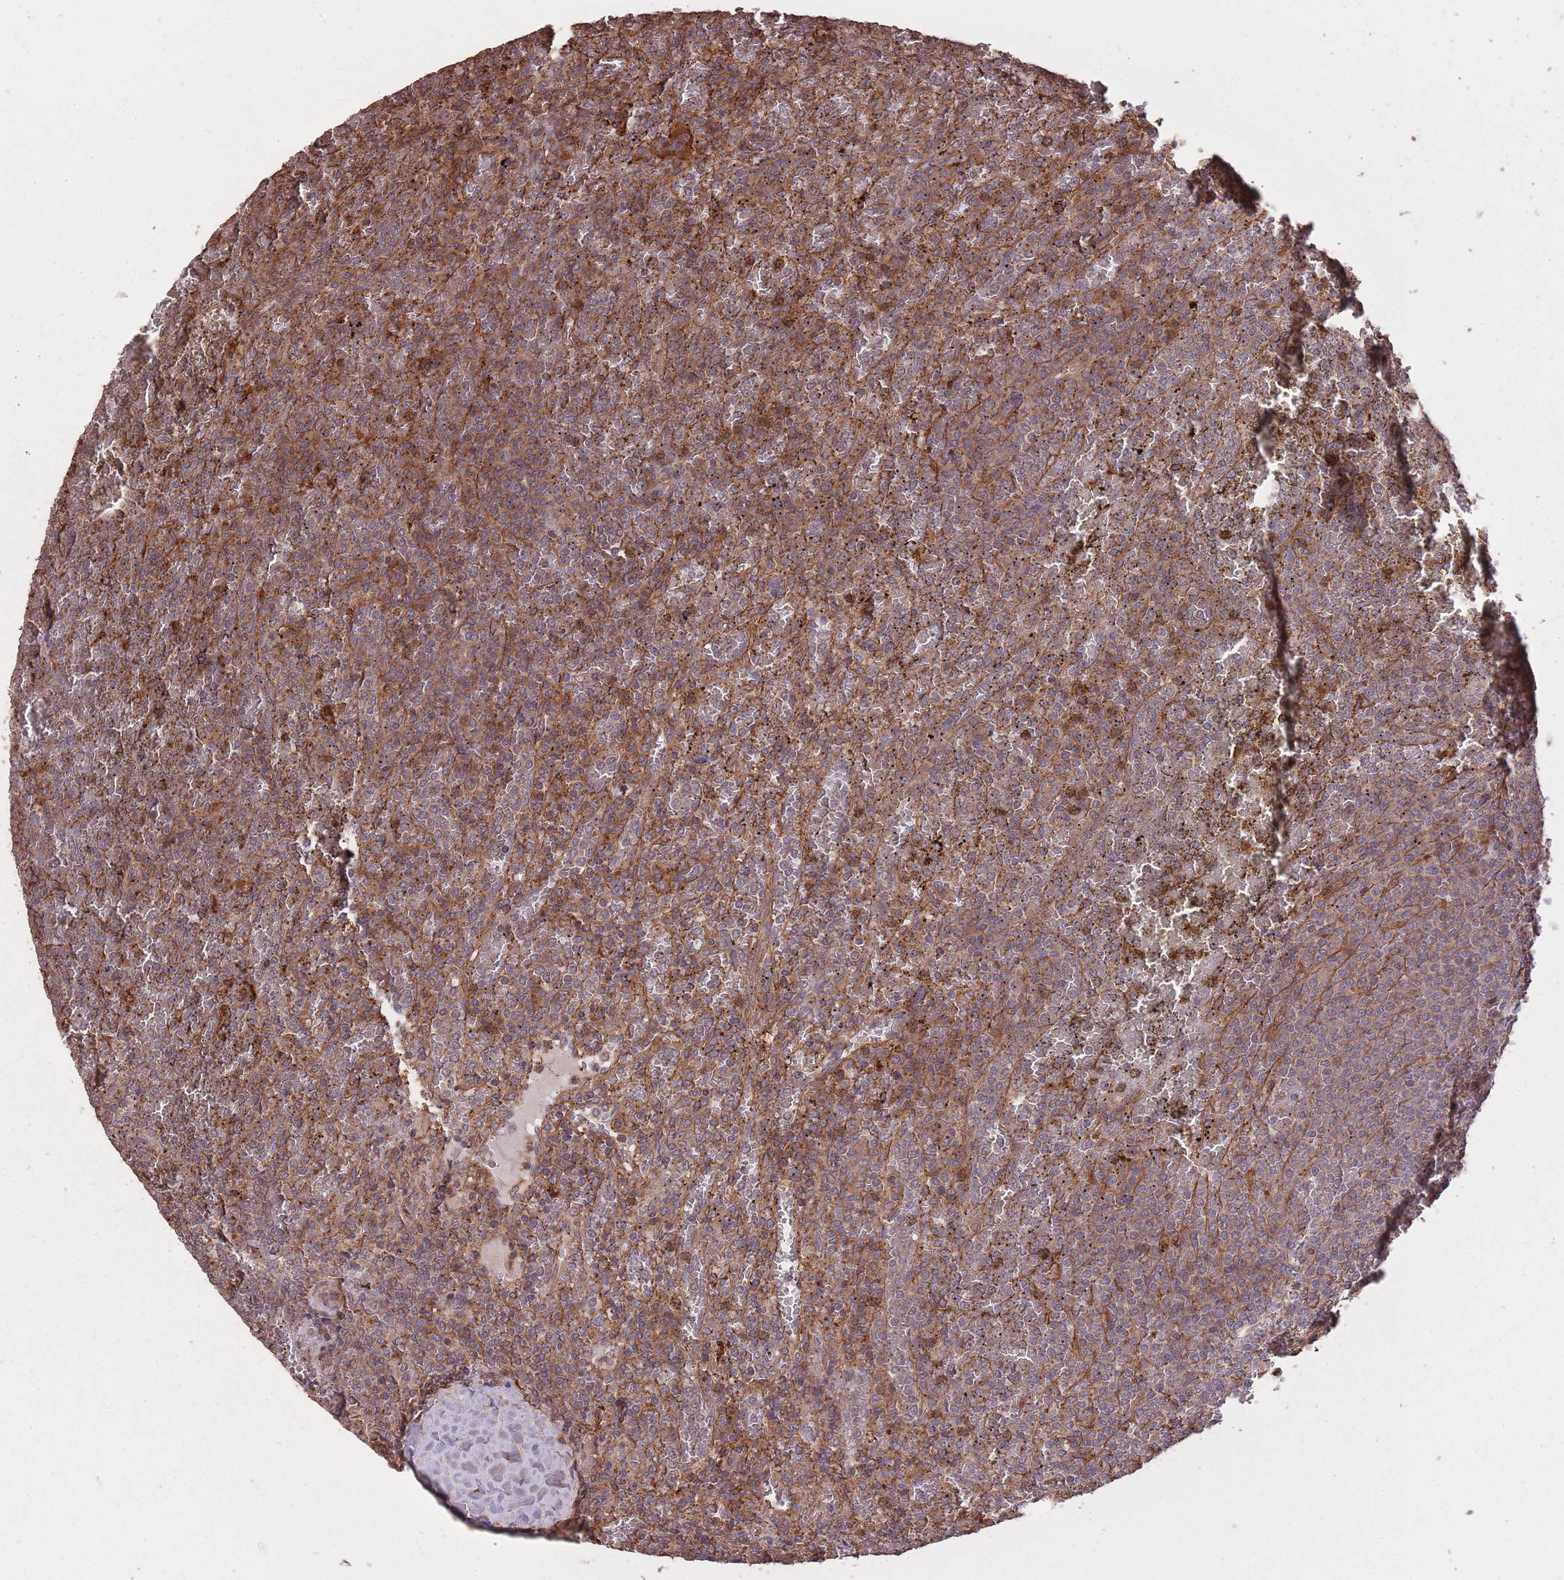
{"staining": {"intensity": "moderate", "quantity": ">75%", "location": "cytoplasmic/membranous"}, "tissue": "lymphoma", "cell_type": "Tumor cells", "image_type": "cancer", "snomed": [{"axis": "morphology", "description": "Malignant lymphoma, non-Hodgkin's type, Low grade"}, {"axis": "topography", "description": "Spleen"}], "caption": "Immunohistochemical staining of lymphoma displays moderate cytoplasmic/membranous protein positivity in approximately >75% of tumor cells.", "gene": "ARMH3", "patient": {"sex": "male", "age": 60}}